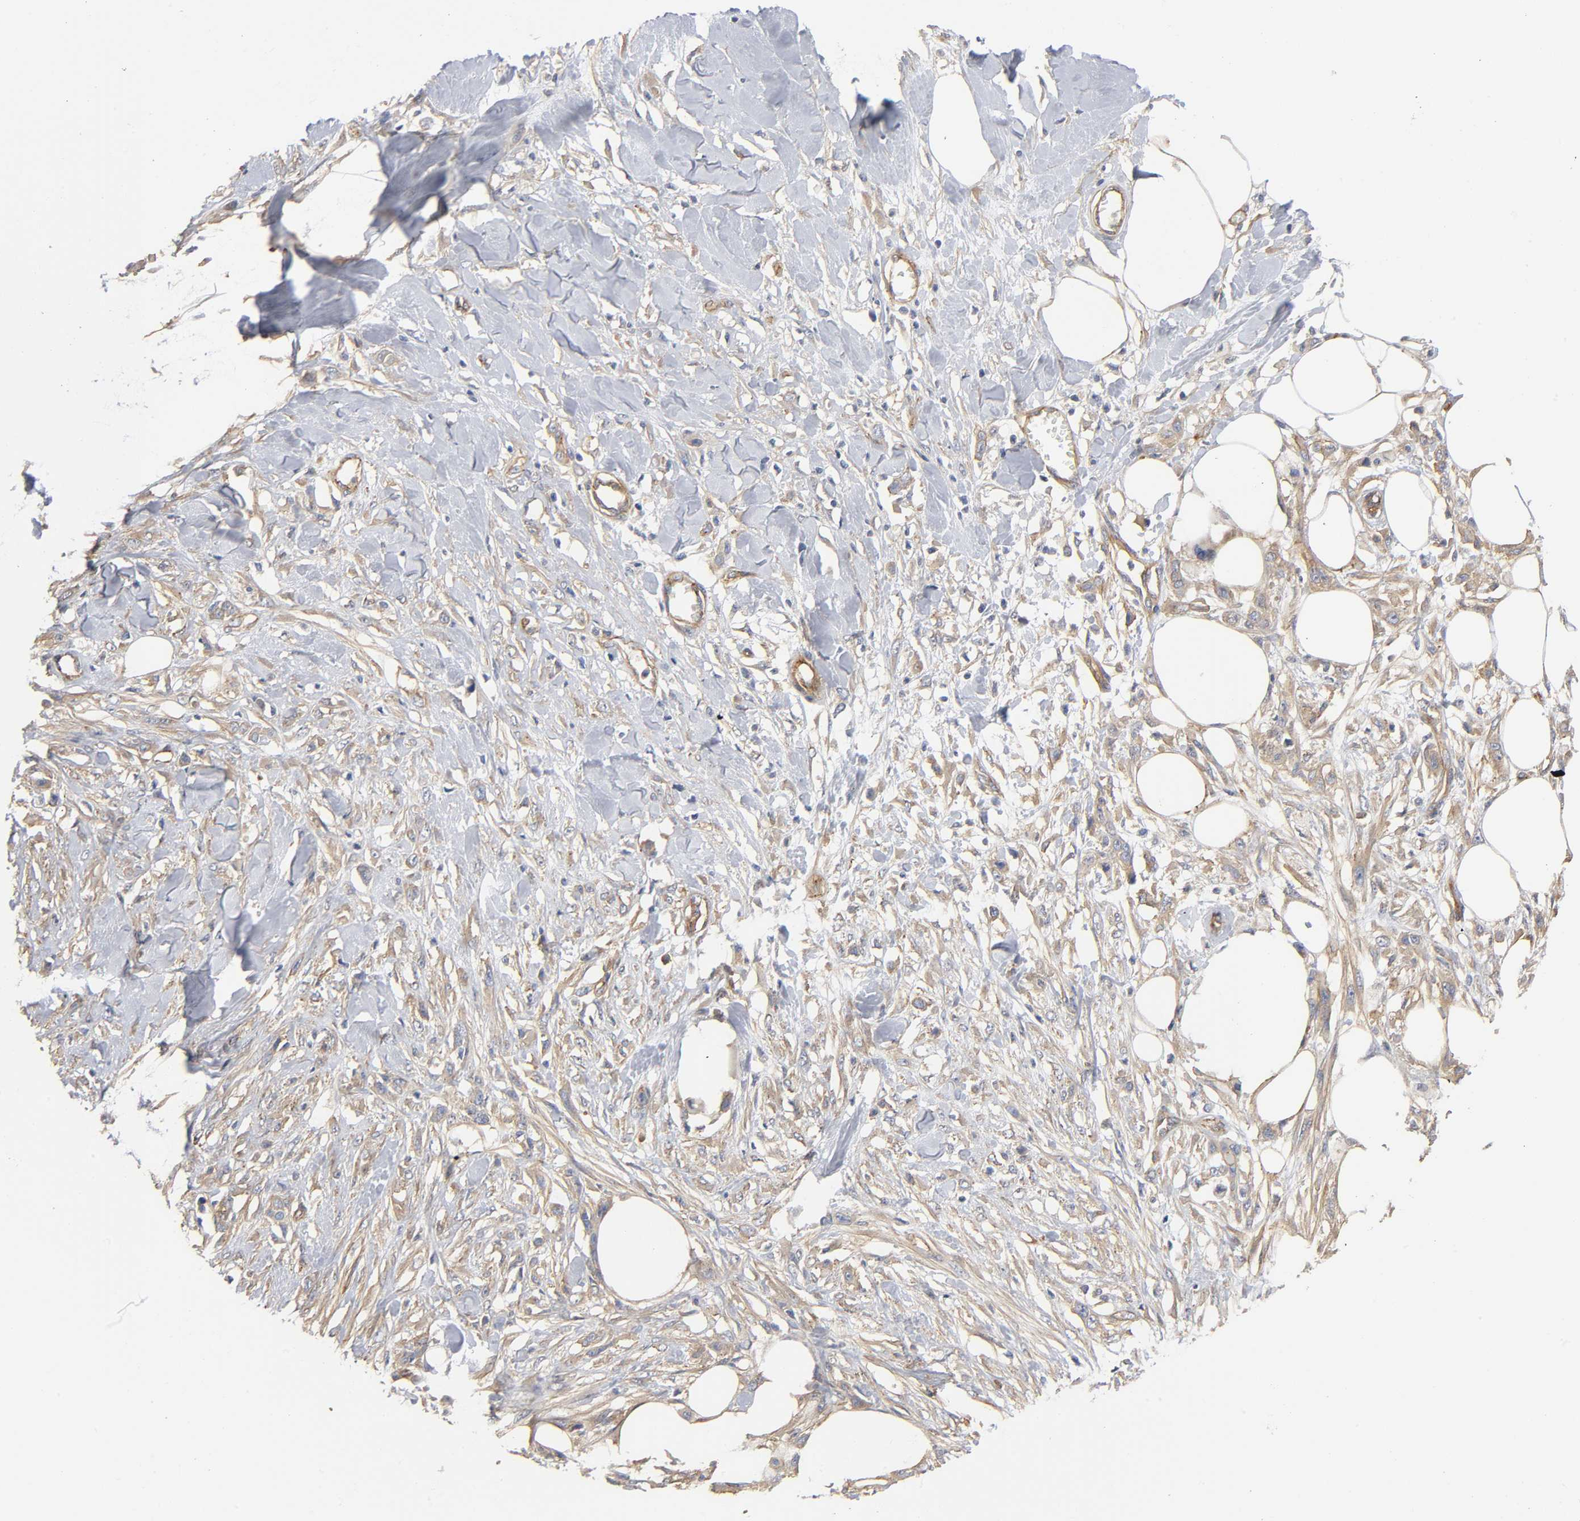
{"staining": {"intensity": "moderate", "quantity": ">75%", "location": "cytoplasmic/membranous"}, "tissue": "skin cancer", "cell_type": "Tumor cells", "image_type": "cancer", "snomed": [{"axis": "morphology", "description": "Normal tissue, NOS"}, {"axis": "morphology", "description": "Squamous cell carcinoma, NOS"}, {"axis": "topography", "description": "Skin"}], "caption": "High-magnification brightfield microscopy of skin cancer stained with DAB (3,3'-diaminobenzidine) (brown) and counterstained with hematoxylin (blue). tumor cells exhibit moderate cytoplasmic/membranous expression is appreciated in approximately>75% of cells.", "gene": "MARS1", "patient": {"sex": "female", "age": 59}}